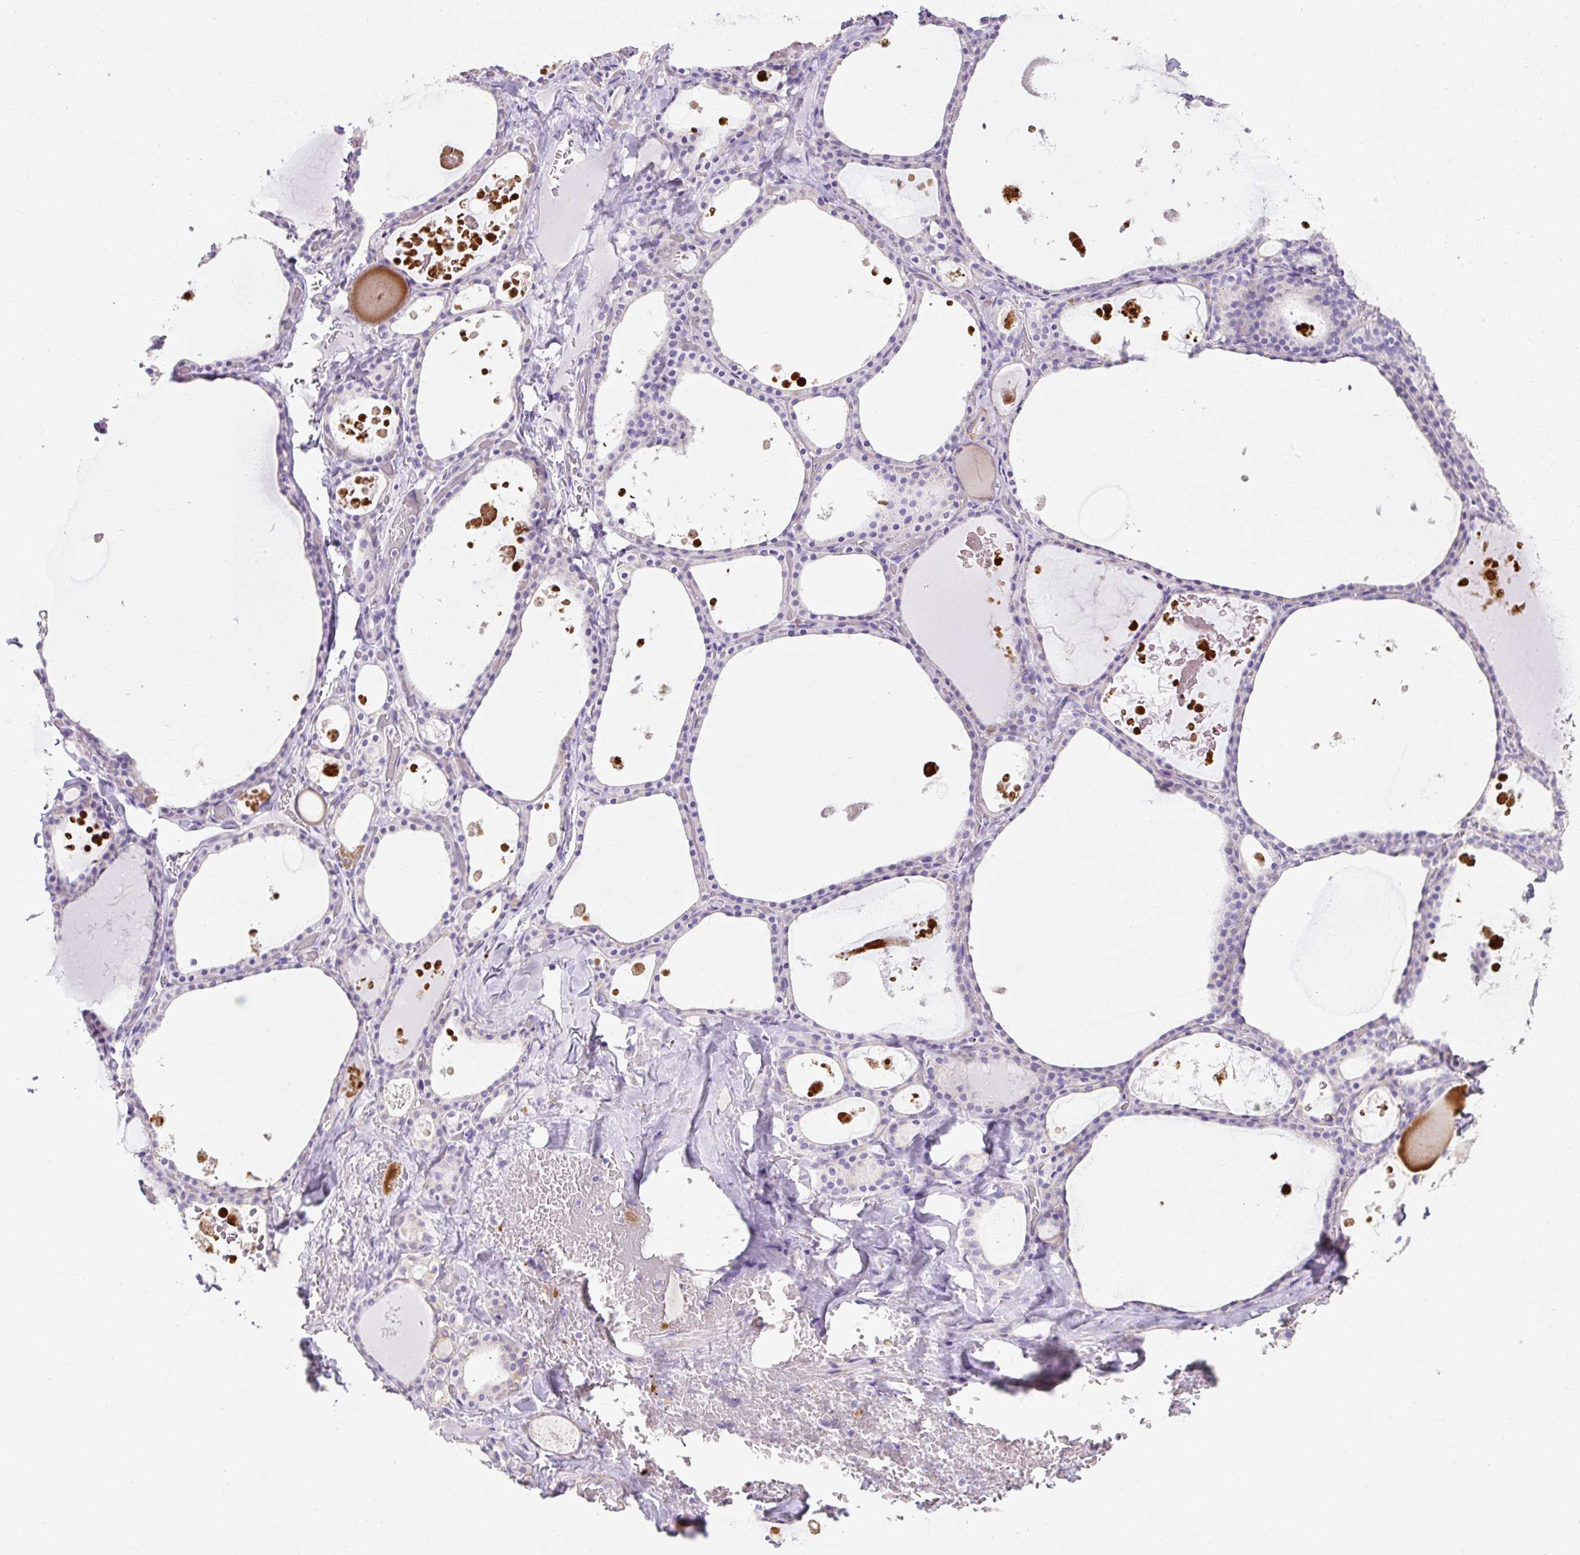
{"staining": {"intensity": "negative", "quantity": "none", "location": "none"}, "tissue": "thyroid gland", "cell_type": "Glandular cells", "image_type": "normal", "snomed": [{"axis": "morphology", "description": "Normal tissue, NOS"}, {"axis": "topography", "description": "Thyroid gland"}], "caption": "This is an IHC photomicrograph of unremarkable thyroid gland. There is no expression in glandular cells.", "gene": "C2CD4C", "patient": {"sex": "male", "age": 56}}